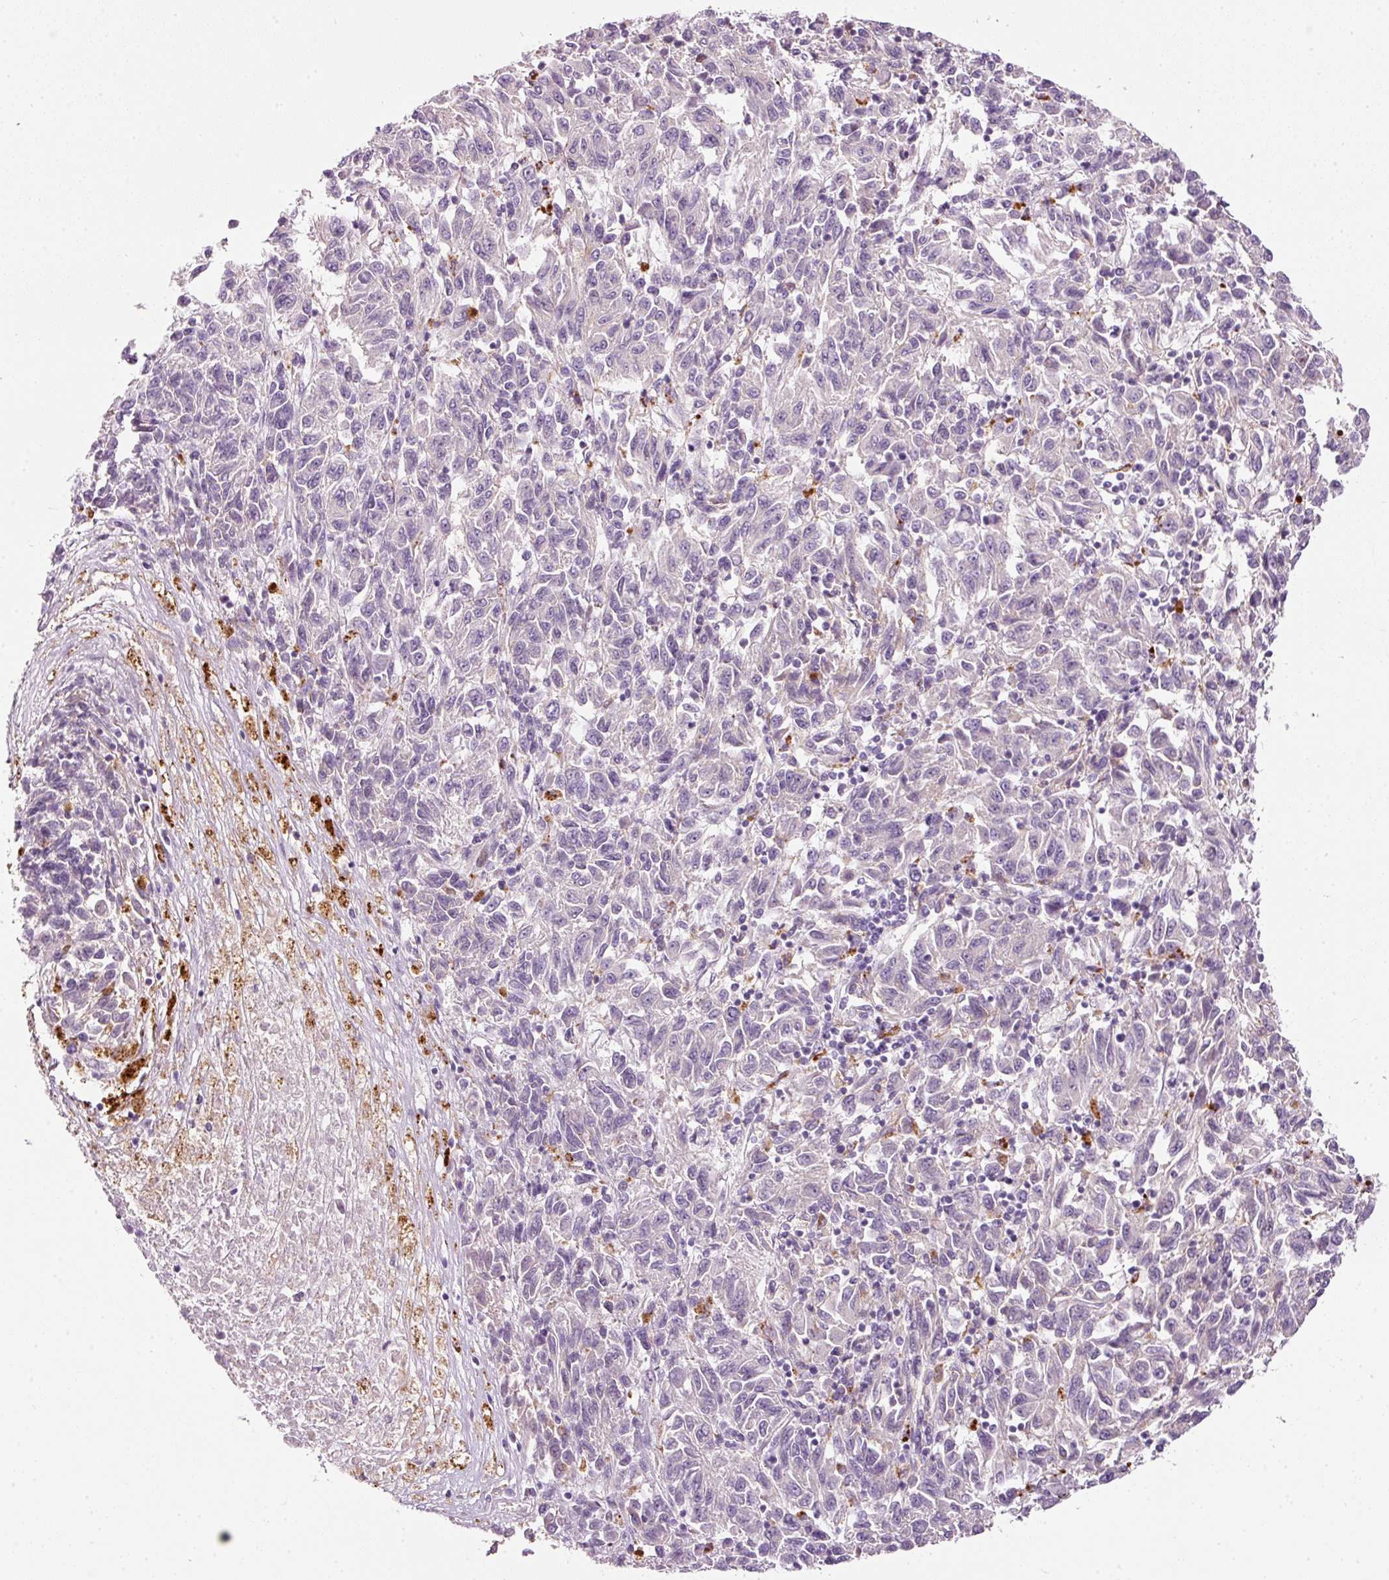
{"staining": {"intensity": "negative", "quantity": "none", "location": "none"}, "tissue": "melanoma", "cell_type": "Tumor cells", "image_type": "cancer", "snomed": [{"axis": "morphology", "description": "Malignant melanoma, Metastatic site"}, {"axis": "topography", "description": "Lung"}], "caption": "High magnification brightfield microscopy of malignant melanoma (metastatic site) stained with DAB (3,3'-diaminobenzidine) (brown) and counterstained with hematoxylin (blue): tumor cells show no significant staining.", "gene": "ZNF639", "patient": {"sex": "male", "age": 64}}